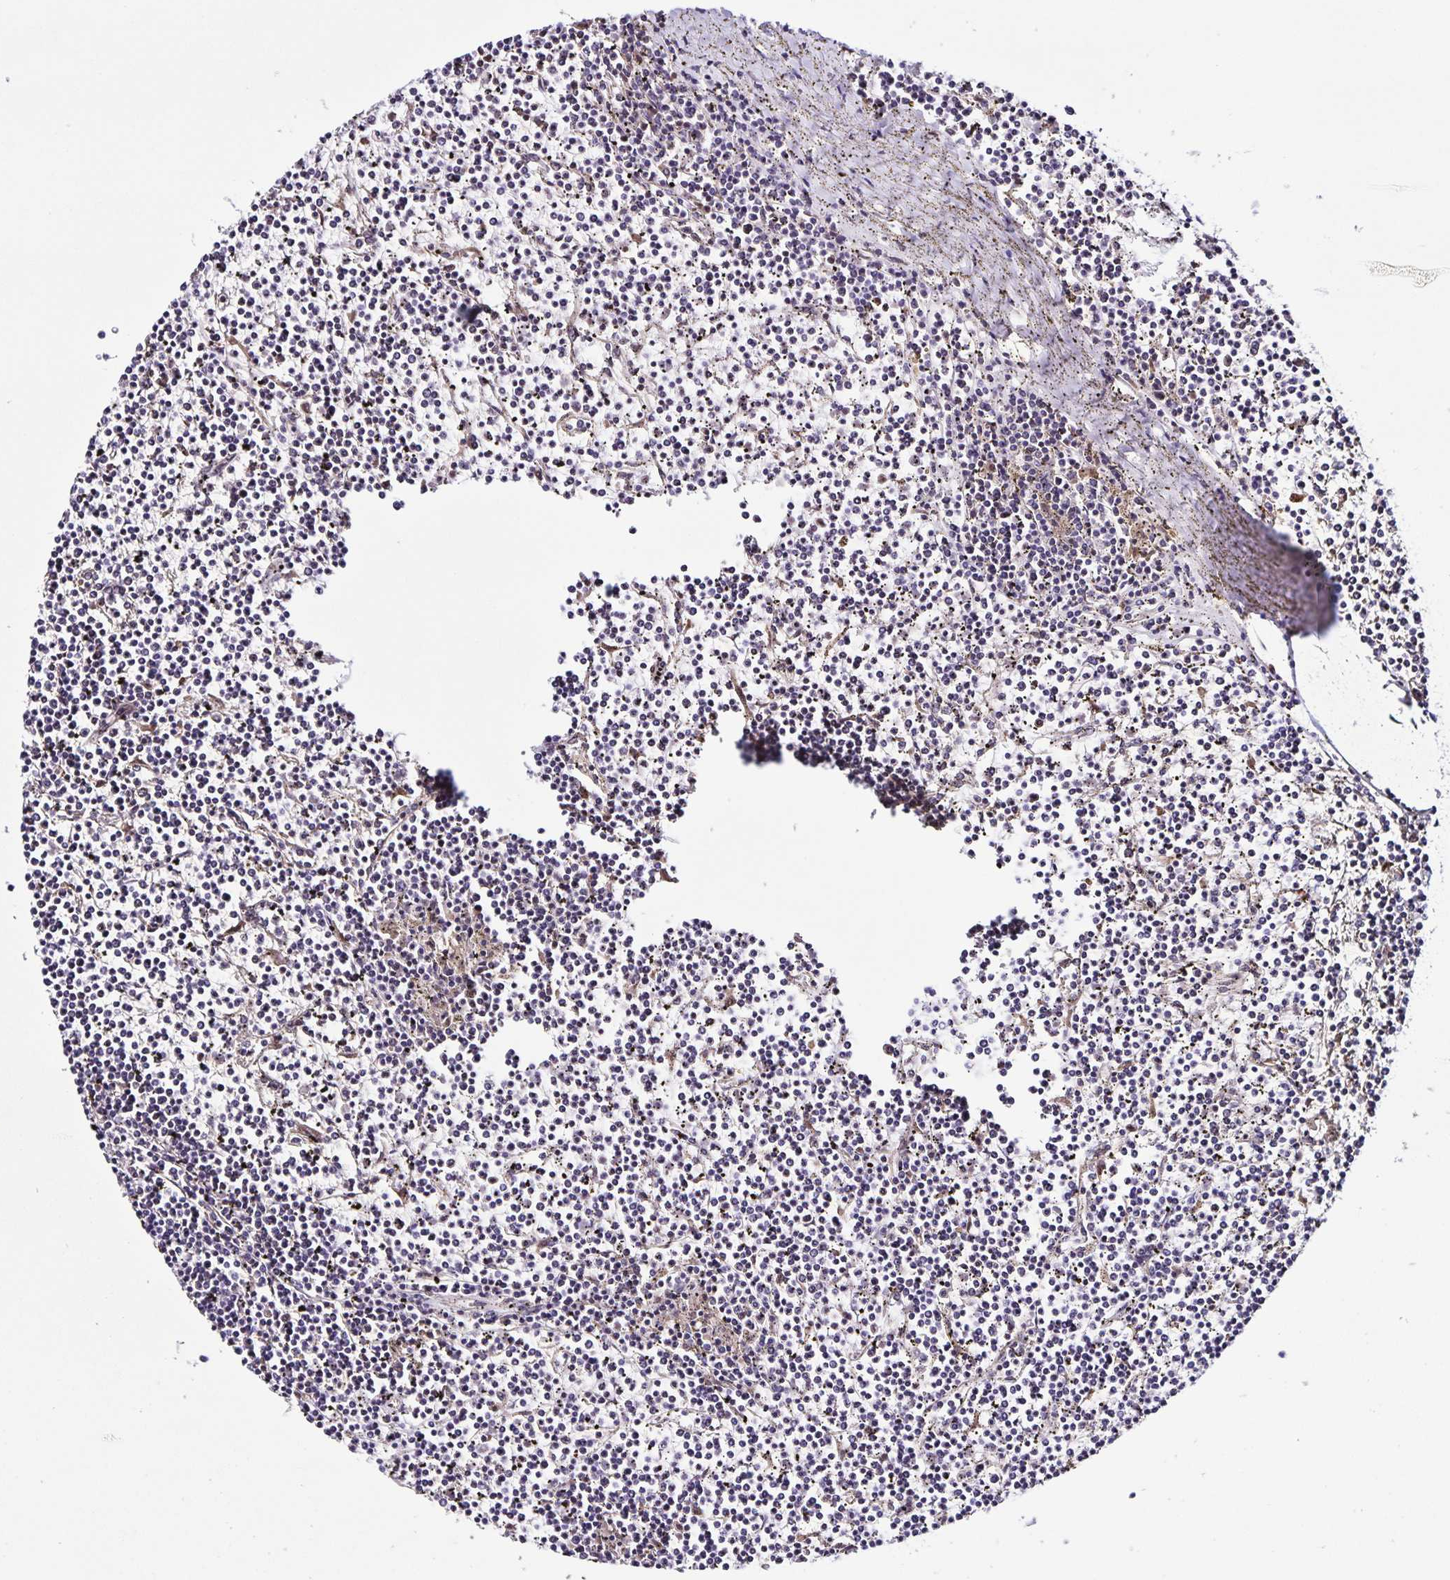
{"staining": {"intensity": "negative", "quantity": "none", "location": "none"}, "tissue": "lymphoma", "cell_type": "Tumor cells", "image_type": "cancer", "snomed": [{"axis": "morphology", "description": "Malignant lymphoma, non-Hodgkin's type, Low grade"}, {"axis": "topography", "description": "Spleen"}], "caption": "The IHC histopathology image has no significant expression in tumor cells of lymphoma tissue.", "gene": "RNFT2", "patient": {"sex": "female", "age": 19}}